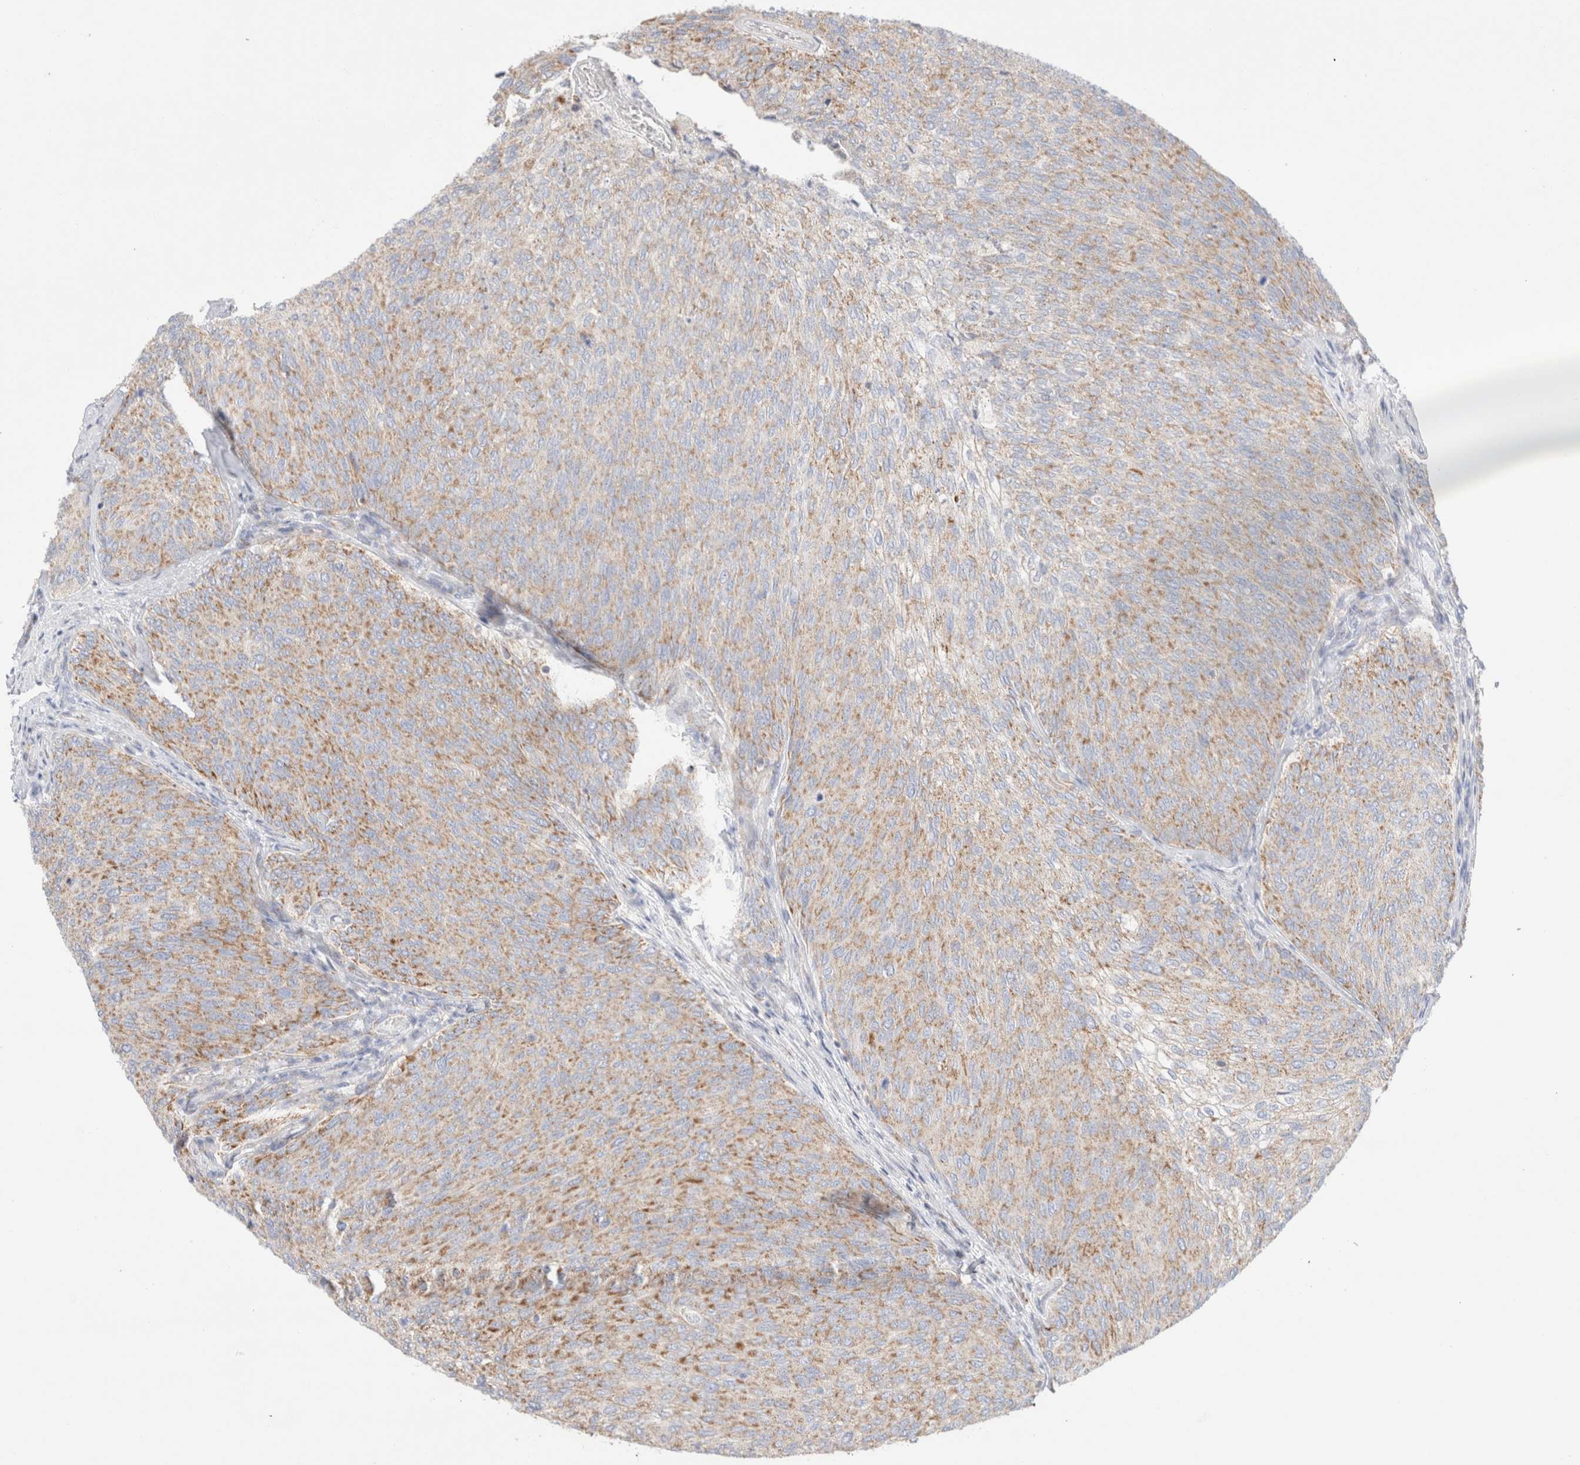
{"staining": {"intensity": "weak", "quantity": ">75%", "location": "cytoplasmic/membranous"}, "tissue": "urothelial cancer", "cell_type": "Tumor cells", "image_type": "cancer", "snomed": [{"axis": "morphology", "description": "Urothelial carcinoma, Low grade"}, {"axis": "topography", "description": "Urinary bladder"}], "caption": "This is a histology image of immunohistochemistry staining of urothelial cancer, which shows weak expression in the cytoplasmic/membranous of tumor cells.", "gene": "ATP6V1C1", "patient": {"sex": "female", "age": 79}}